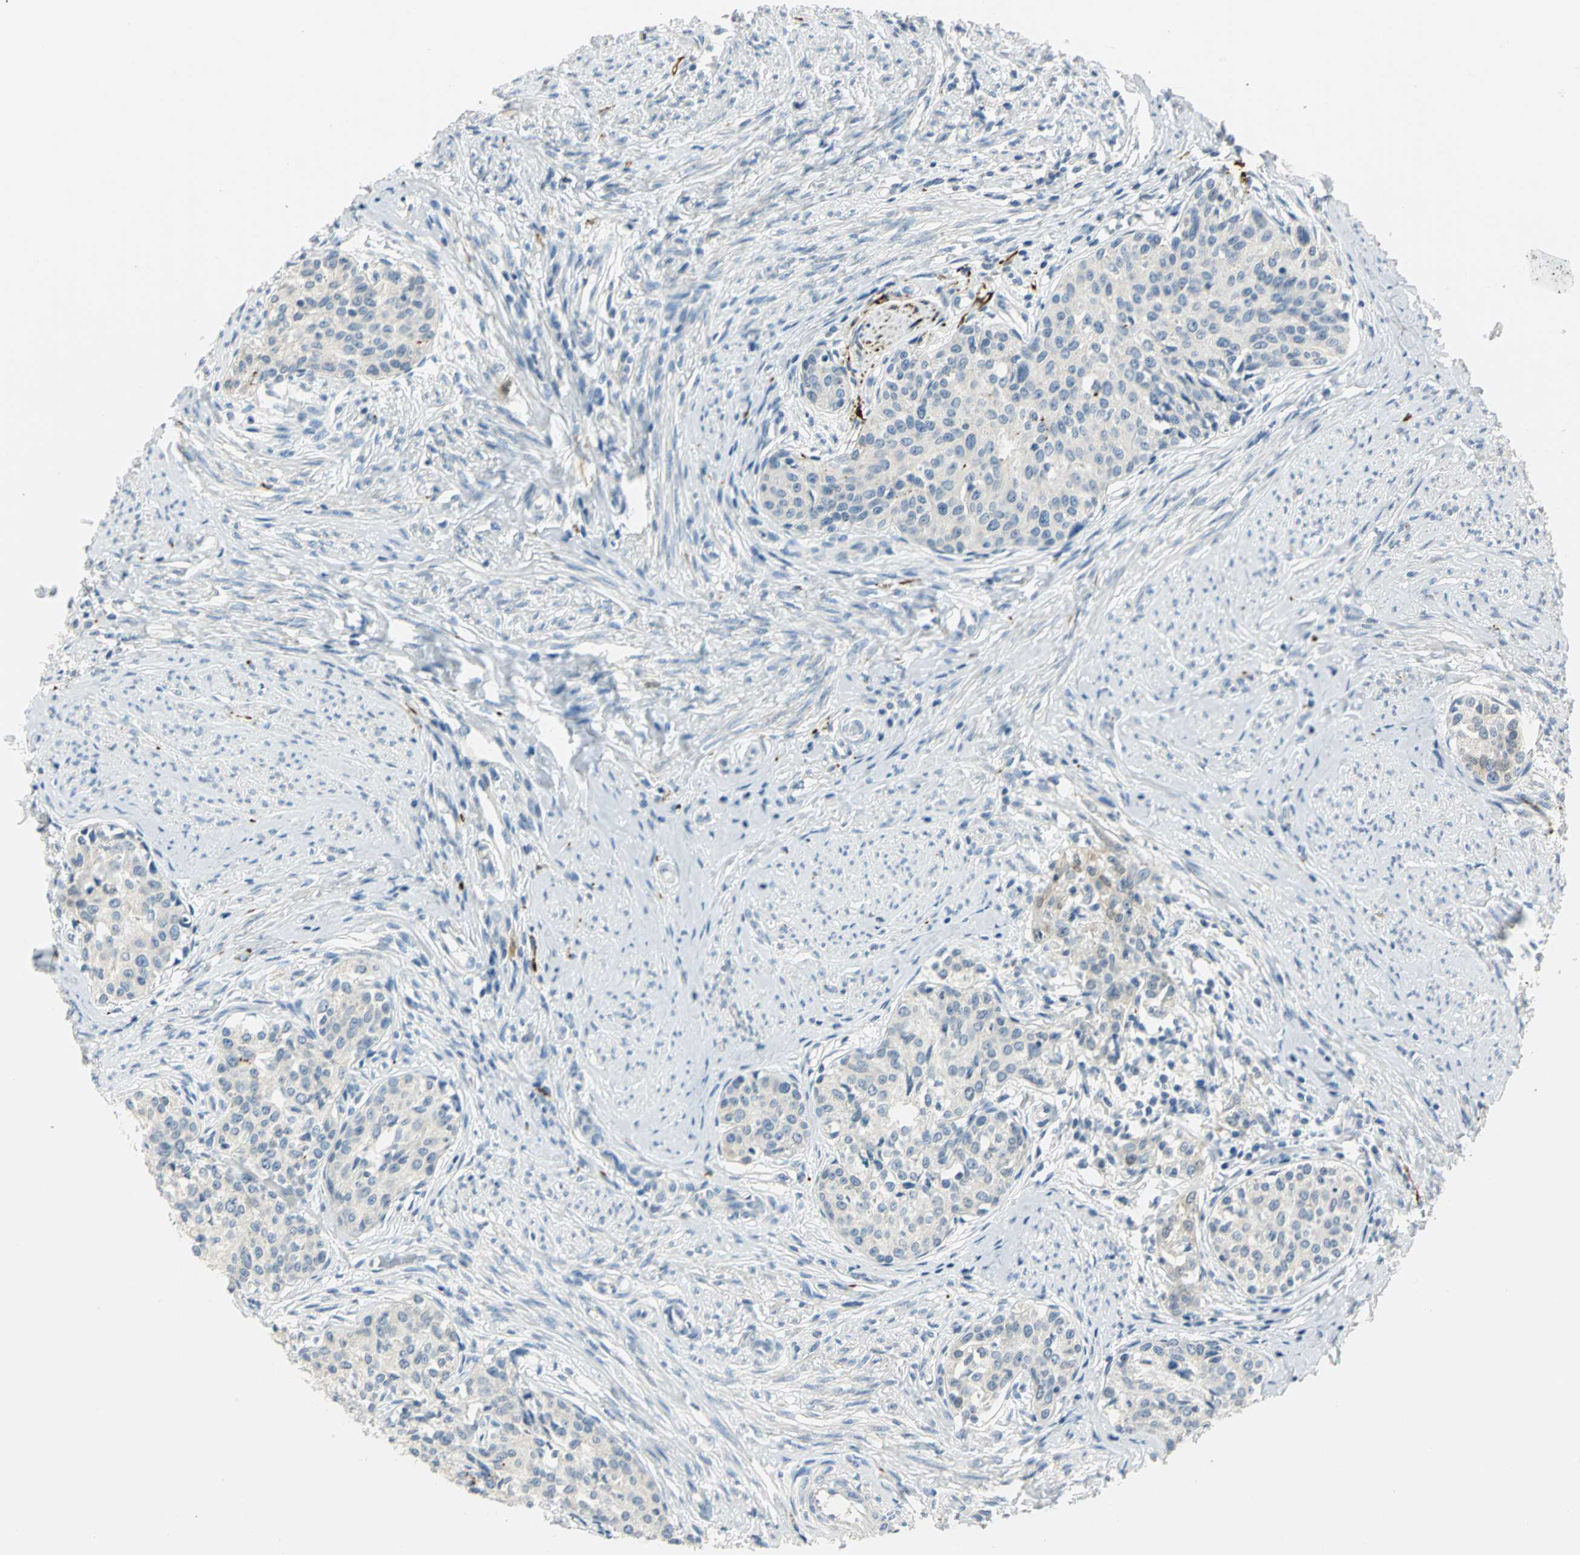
{"staining": {"intensity": "negative", "quantity": "none", "location": "none"}, "tissue": "cervical cancer", "cell_type": "Tumor cells", "image_type": "cancer", "snomed": [{"axis": "morphology", "description": "Squamous cell carcinoma, NOS"}, {"axis": "morphology", "description": "Adenocarcinoma, NOS"}, {"axis": "topography", "description": "Cervix"}], "caption": "An IHC image of adenocarcinoma (cervical) is shown. There is no staining in tumor cells of adenocarcinoma (cervical). (DAB IHC, high magnification).", "gene": "UCHL1", "patient": {"sex": "female", "age": 52}}